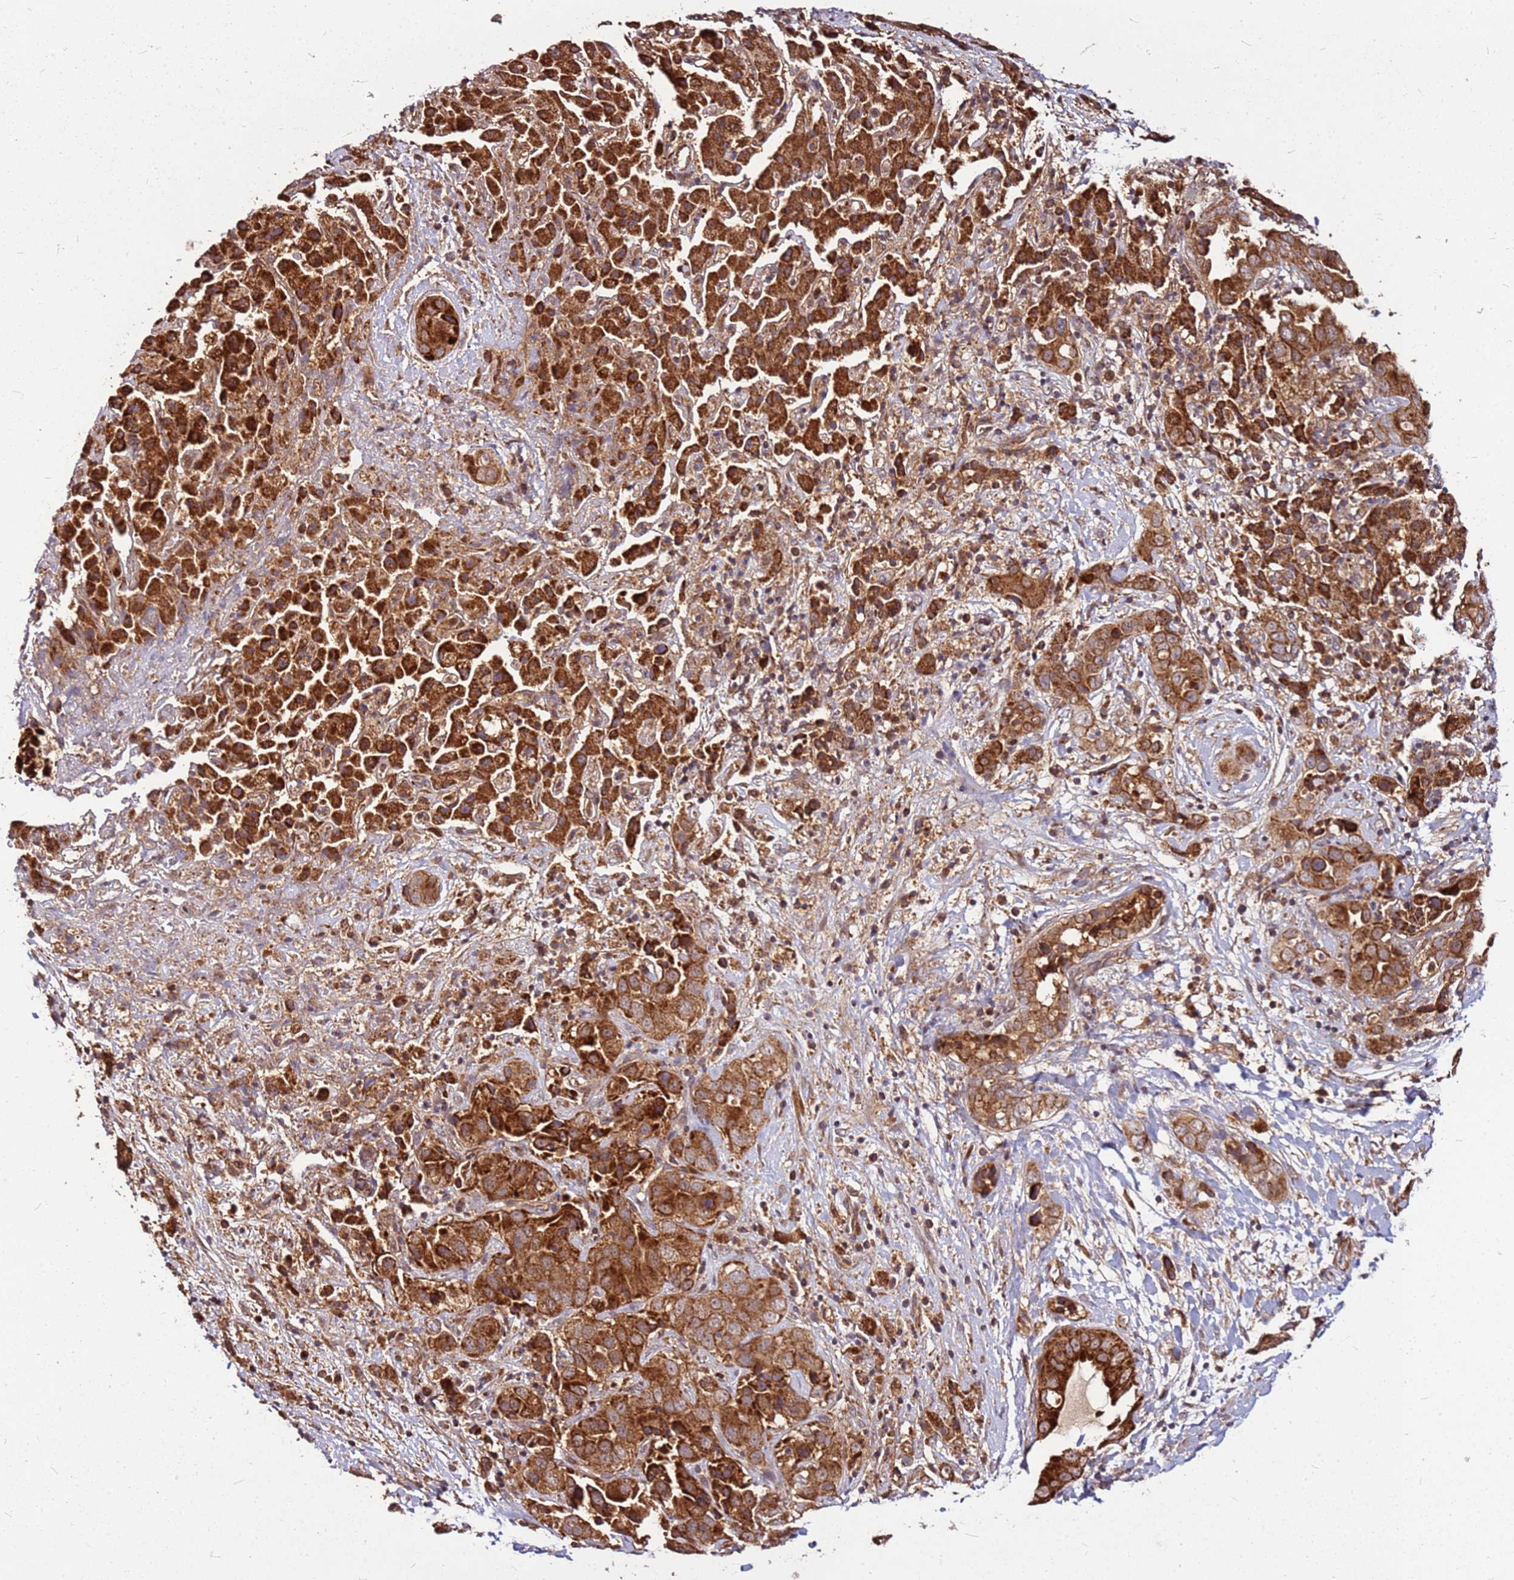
{"staining": {"intensity": "strong", "quantity": ">75%", "location": "cytoplasmic/membranous"}, "tissue": "liver cancer", "cell_type": "Tumor cells", "image_type": "cancer", "snomed": [{"axis": "morphology", "description": "Cholangiocarcinoma"}, {"axis": "topography", "description": "Liver"}], "caption": "High-magnification brightfield microscopy of liver cholangiocarcinoma stained with DAB (3,3'-diaminobenzidine) (brown) and counterstained with hematoxylin (blue). tumor cells exhibit strong cytoplasmic/membranous positivity is seen in about>75% of cells. (DAB (3,3'-diaminobenzidine) IHC, brown staining for protein, blue staining for nuclei).", "gene": "LYPLAL1", "patient": {"sex": "female", "age": 52}}